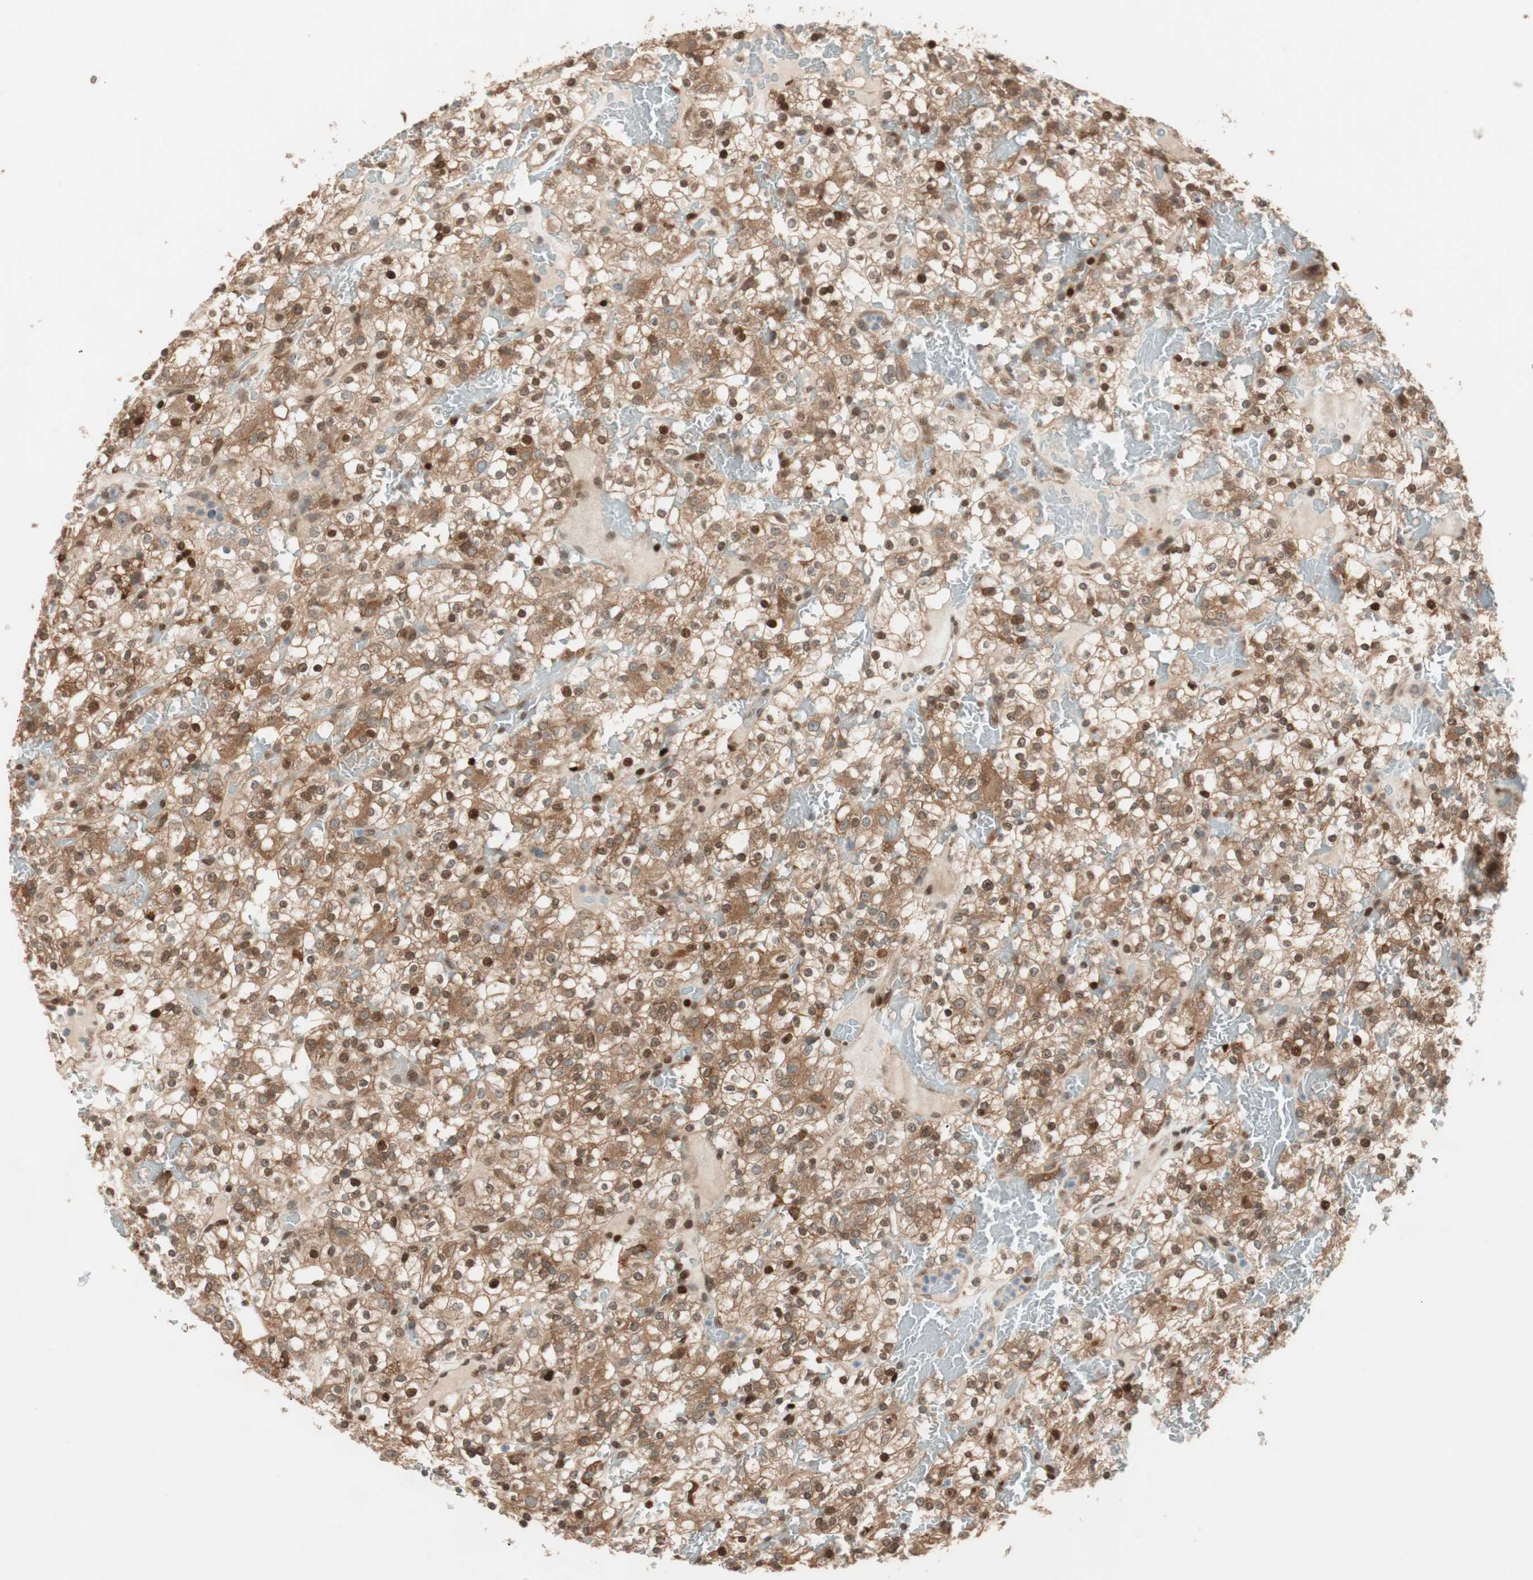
{"staining": {"intensity": "strong", "quantity": ">75%", "location": "cytoplasmic/membranous,nuclear"}, "tissue": "renal cancer", "cell_type": "Tumor cells", "image_type": "cancer", "snomed": [{"axis": "morphology", "description": "Normal tissue, NOS"}, {"axis": "morphology", "description": "Adenocarcinoma, NOS"}, {"axis": "topography", "description": "Kidney"}], "caption": "An IHC micrograph of neoplastic tissue is shown. Protein staining in brown labels strong cytoplasmic/membranous and nuclear positivity in adenocarcinoma (renal) within tumor cells. The staining was performed using DAB, with brown indicating positive protein expression. Nuclei are stained blue with hematoxylin.", "gene": "BIN1", "patient": {"sex": "female", "age": 72}}